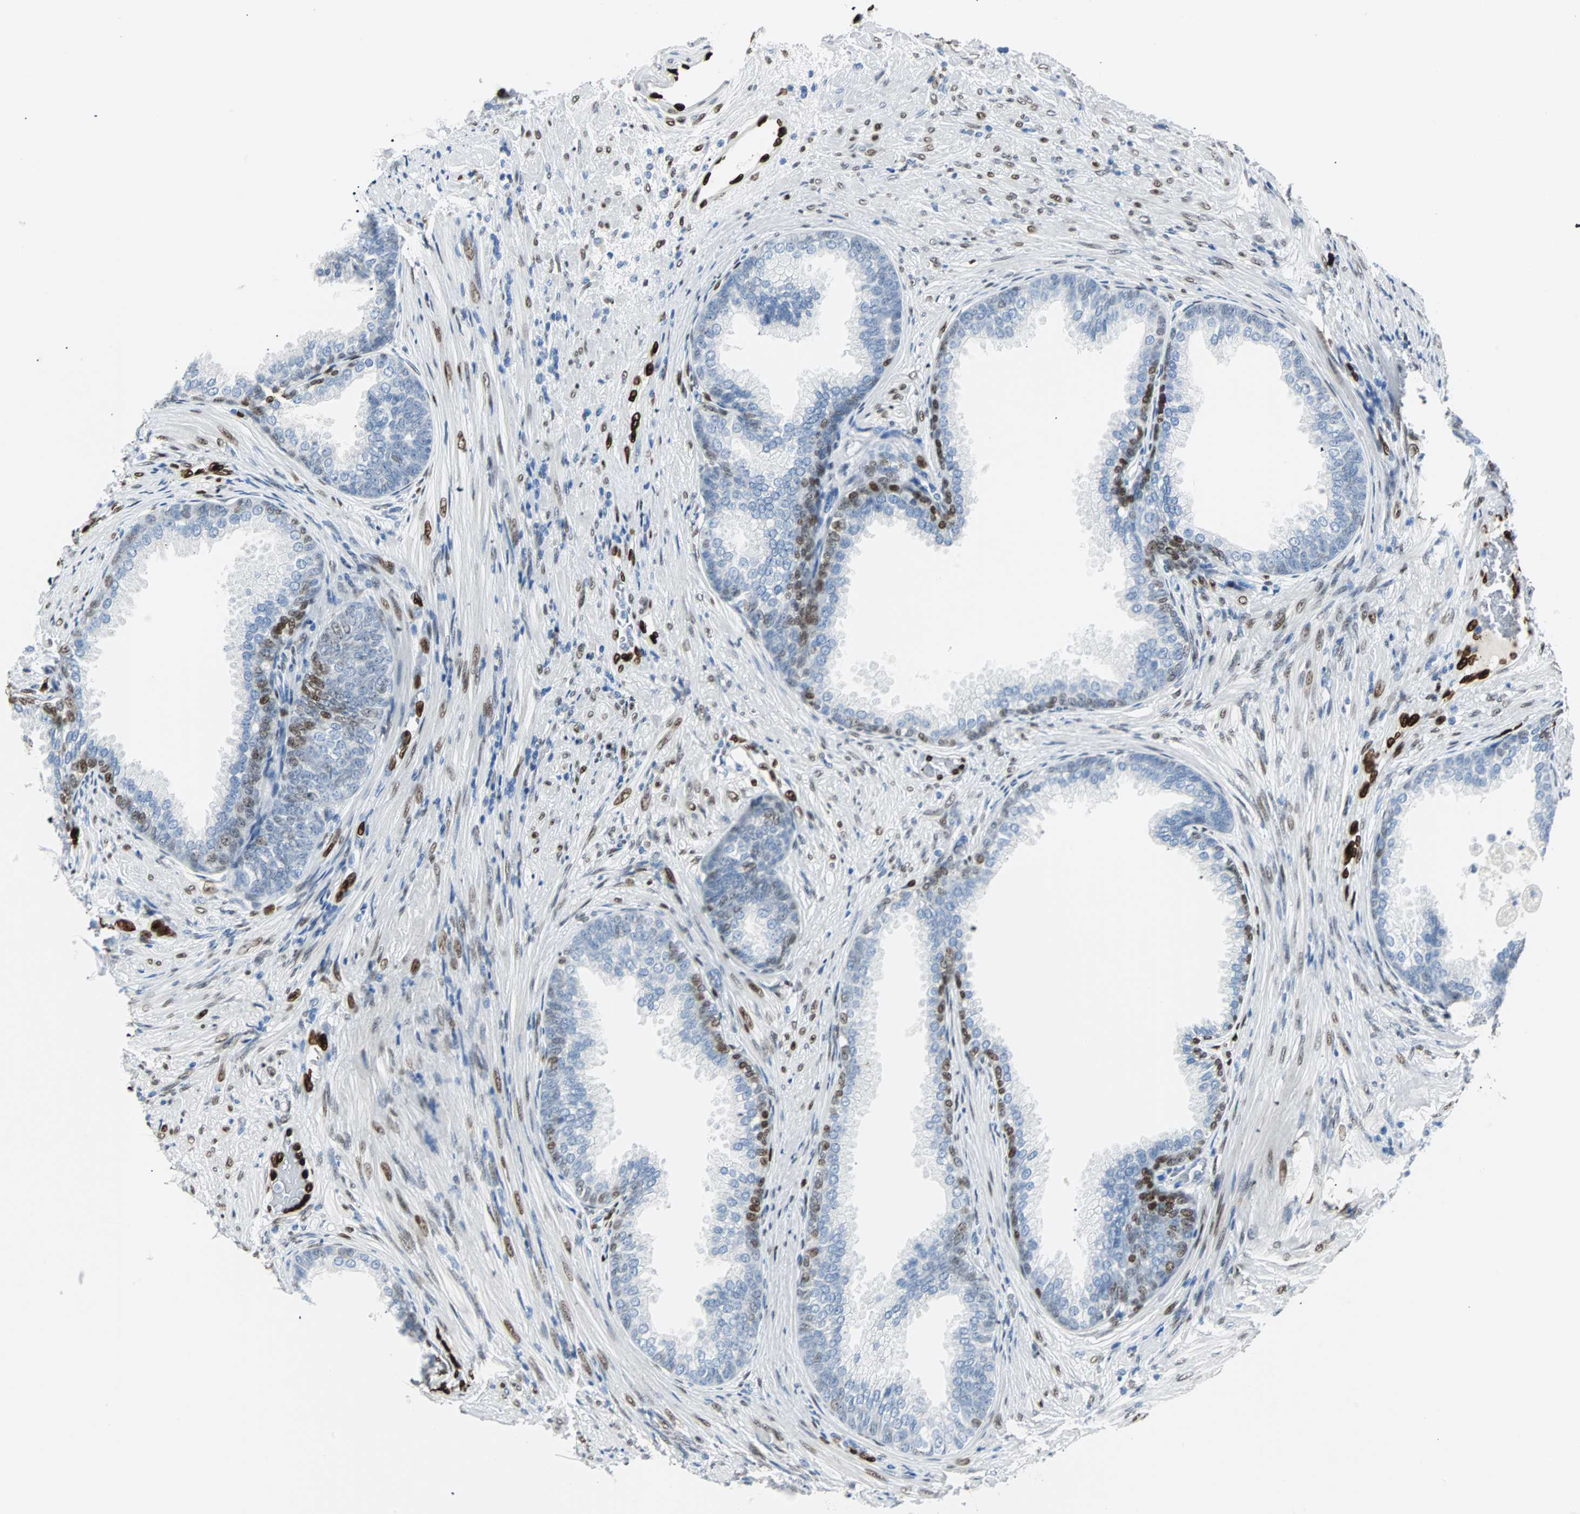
{"staining": {"intensity": "moderate", "quantity": "<25%", "location": "nuclear"}, "tissue": "prostate", "cell_type": "Glandular cells", "image_type": "normal", "snomed": [{"axis": "morphology", "description": "Normal tissue, NOS"}, {"axis": "topography", "description": "Prostate"}], "caption": "A low amount of moderate nuclear positivity is present in approximately <25% of glandular cells in normal prostate. Nuclei are stained in blue.", "gene": "IL33", "patient": {"sex": "male", "age": 76}}